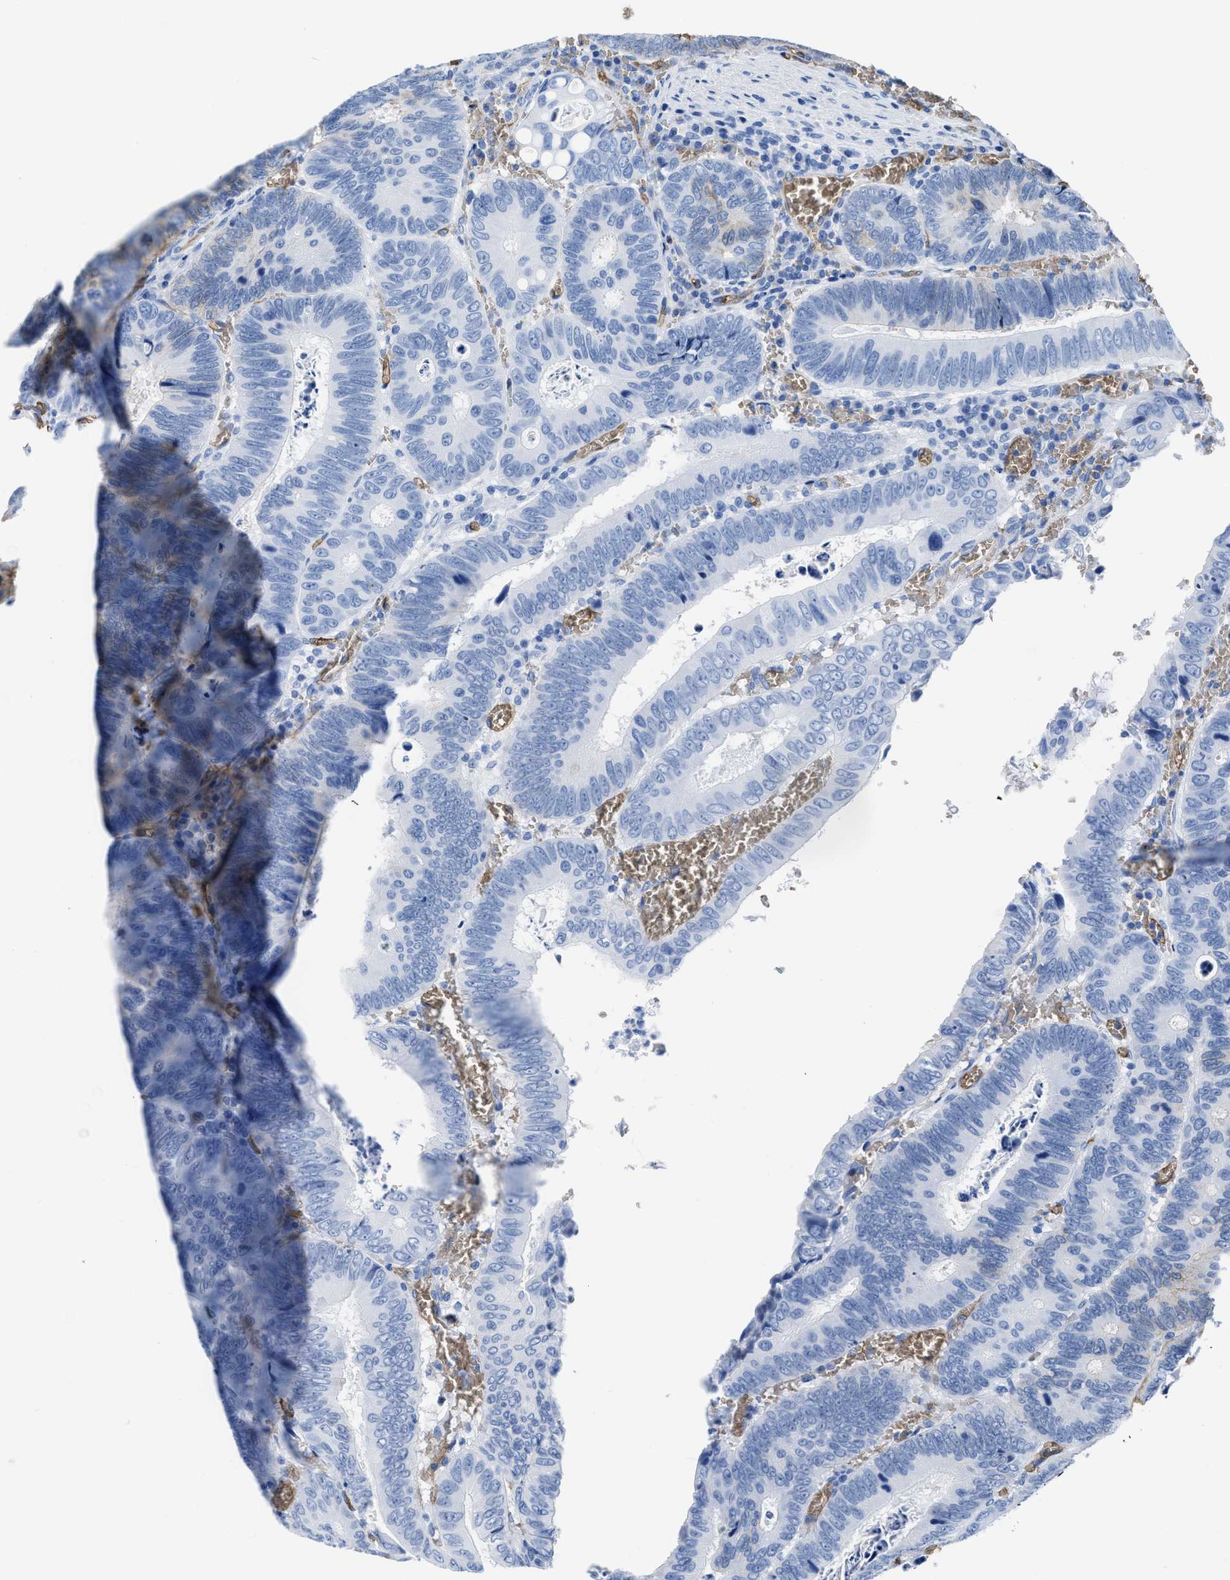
{"staining": {"intensity": "moderate", "quantity": "<25%", "location": "cytoplasmic/membranous"}, "tissue": "colorectal cancer", "cell_type": "Tumor cells", "image_type": "cancer", "snomed": [{"axis": "morphology", "description": "Inflammation, NOS"}, {"axis": "morphology", "description": "Adenocarcinoma, NOS"}, {"axis": "topography", "description": "Colon"}], "caption": "Adenocarcinoma (colorectal) stained with a brown dye reveals moderate cytoplasmic/membranous positive expression in approximately <25% of tumor cells.", "gene": "AQP1", "patient": {"sex": "male", "age": 72}}